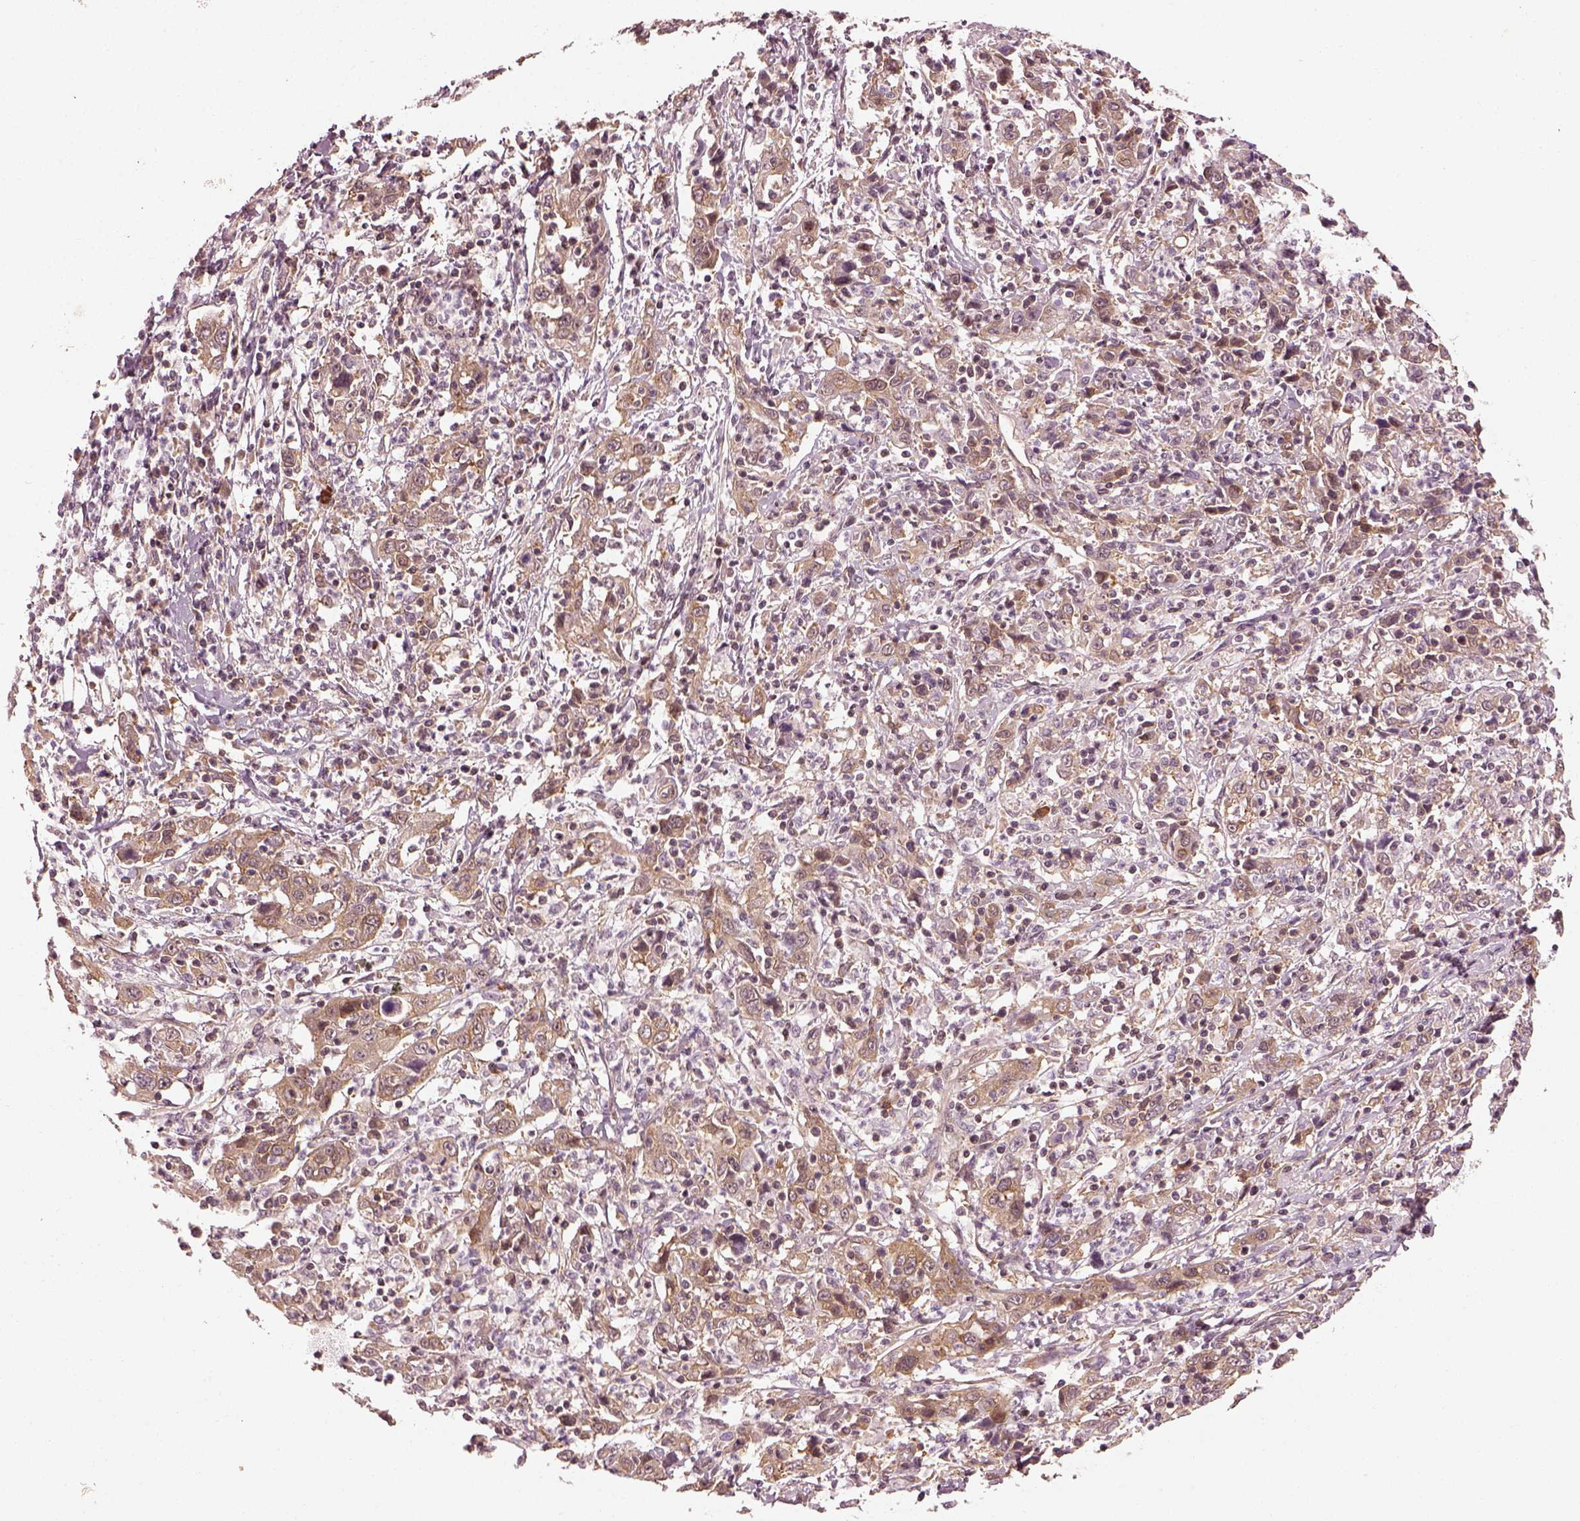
{"staining": {"intensity": "weak", "quantity": "25%-75%", "location": "cytoplasmic/membranous"}, "tissue": "cervical cancer", "cell_type": "Tumor cells", "image_type": "cancer", "snomed": [{"axis": "morphology", "description": "Squamous cell carcinoma, NOS"}, {"axis": "topography", "description": "Cervix"}], "caption": "Tumor cells demonstrate weak cytoplasmic/membranous positivity in about 25%-75% of cells in cervical cancer. (Stains: DAB in brown, nuclei in blue, Microscopy: brightfield microscopy at high magnification).", "gene": "LSM14A", "patient": {"sex": "female", "age": 46}}